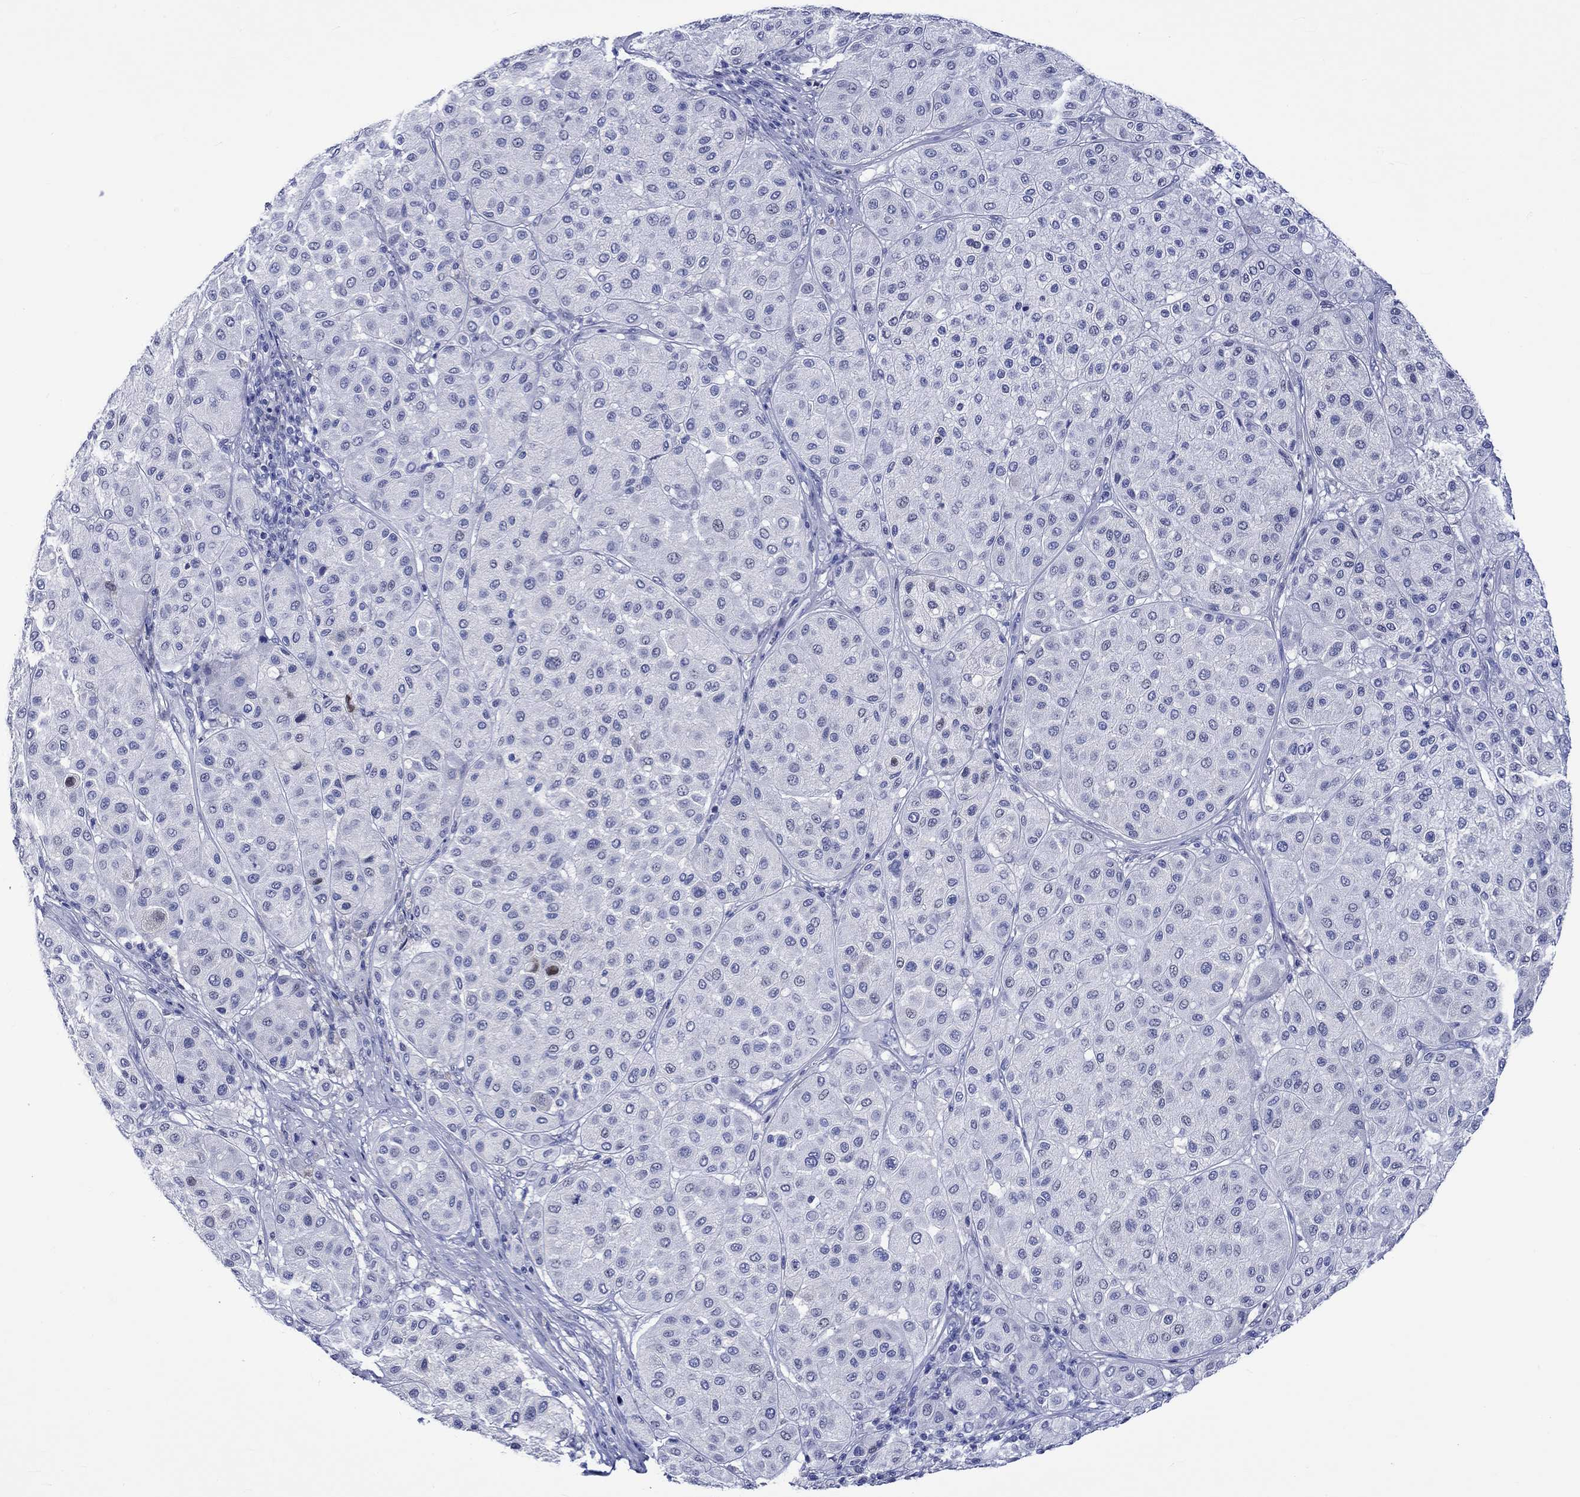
{"staining": {"intensity": "negative", "quantity": "none", "location": "none"}, "tissue": "melanoma", "cell_type": "Tumor cells", "image_type": "cancer", "snomed": [{"axis": "morphology", "description": "Malignant melanoma, Metastatic site"}, {"axis": "topography", "description": "Smooth muscle"}], "caption": "High magnification brightfield microscopy of malignant melanoma (metastatic site) stained with DAB (brown) and counterstained with hematoxylin (blue): tumor cells show no significant positivity.", "gene": "KLHL35", "patient": {"sex": "male", "age": 41}}